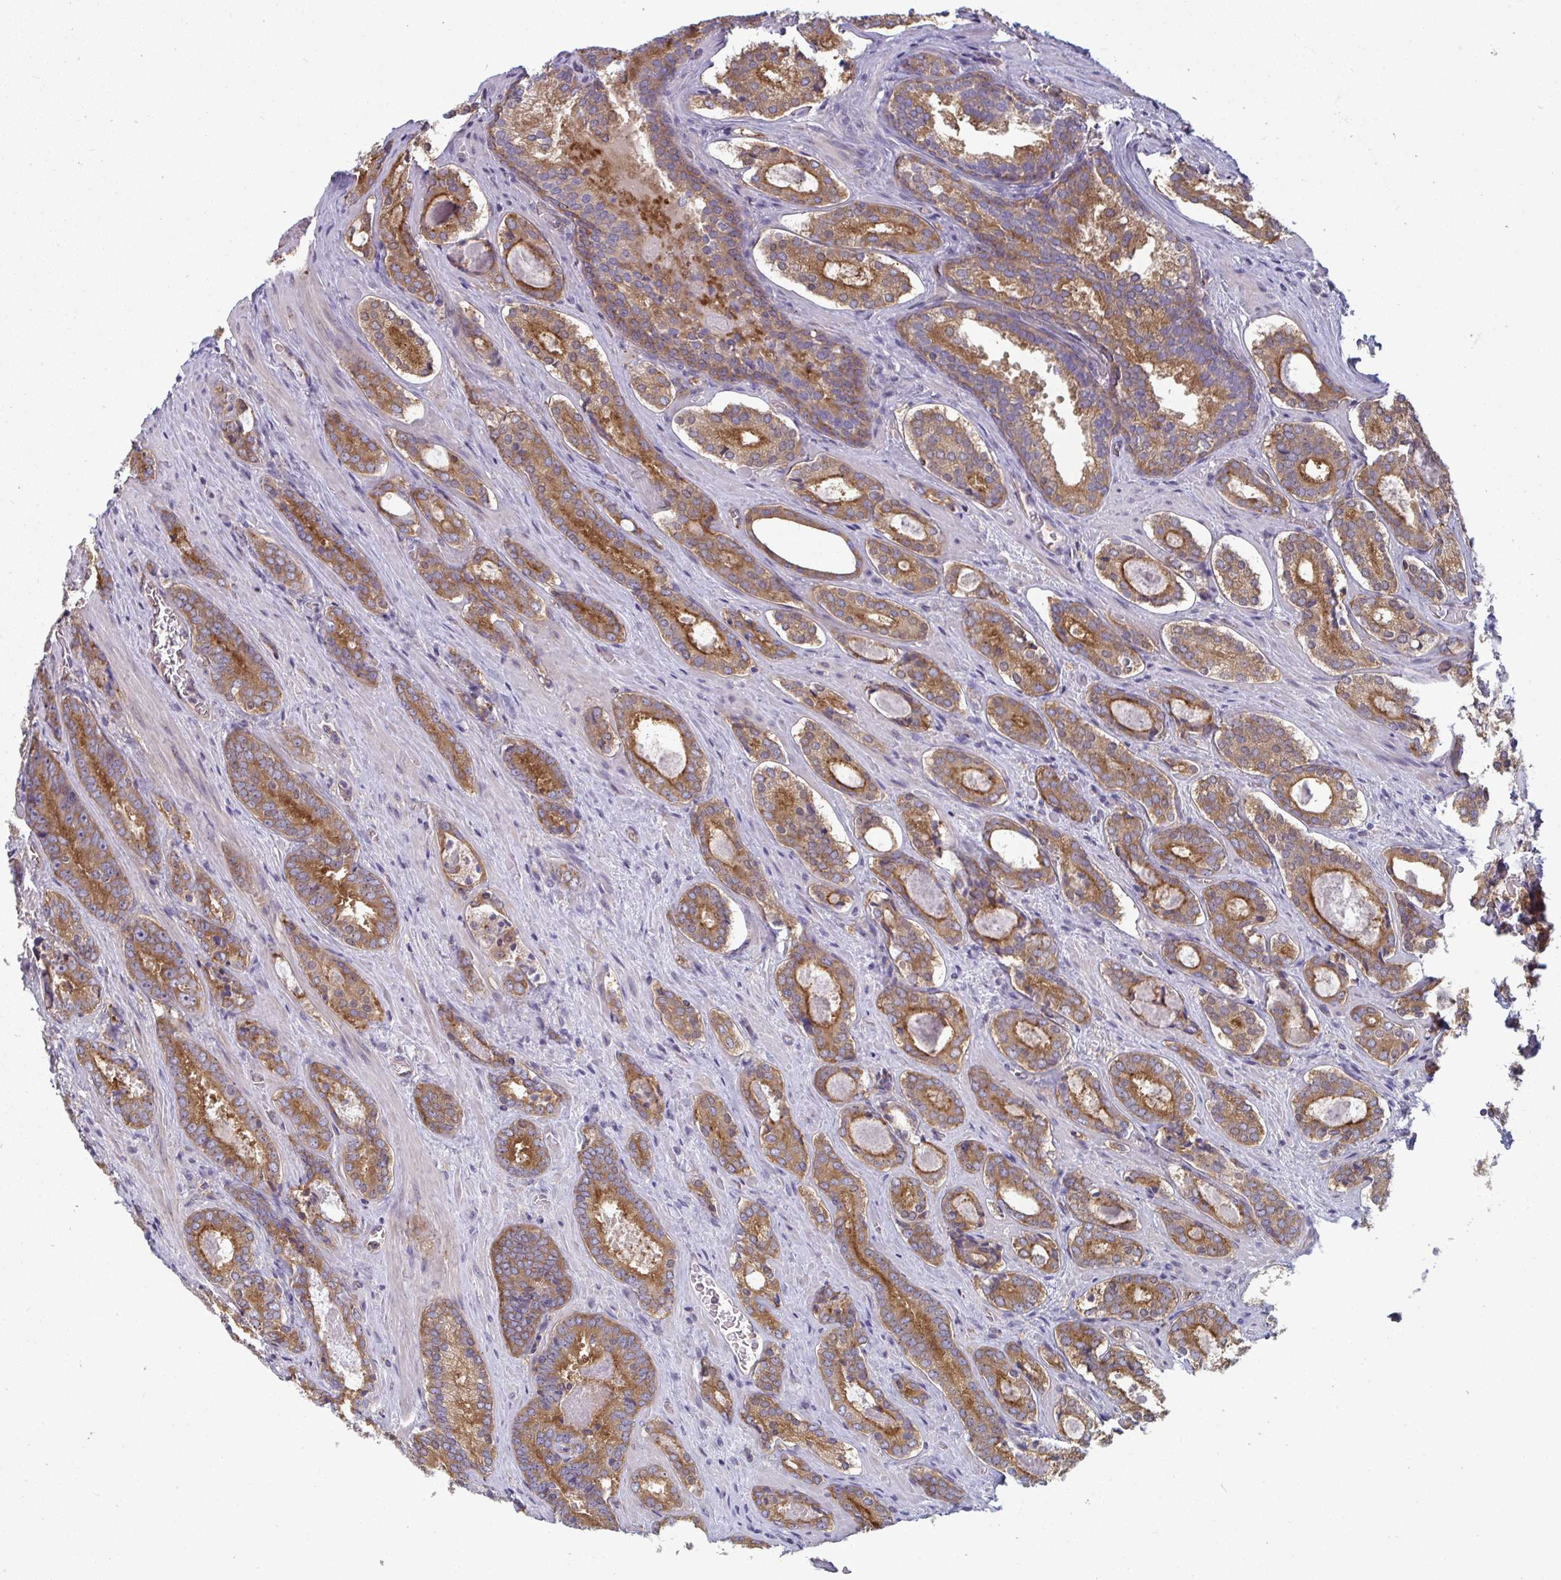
{"staining": {"intensity": "moderate", "quantity": ">75%", "location": "cytoplasmic/membranous"}, "tissue": "prostate cancer", "cell_type": "Tumor cells", "image_type": "cancer", "snomed": [{"axis": "morphology", "description": "Adenocarcinoma, Low grade"}, {"axis": "topography", "description": "Prostate"}], "caption": "Immunohistochemistry (IHC) histopathology image of neoplastic tissue: prostate cancer (low-grade adenocarcinoma) stained using immunohistochemistry exhibits medium levels of moderate protein expression localized specifically in the cytoplasmic/membranous of tumor cells, appearing as a cytoplasmic/membranous brown color.", "gene": "DYNC1I2", "patient": {"sex": "male", "age": 62}}